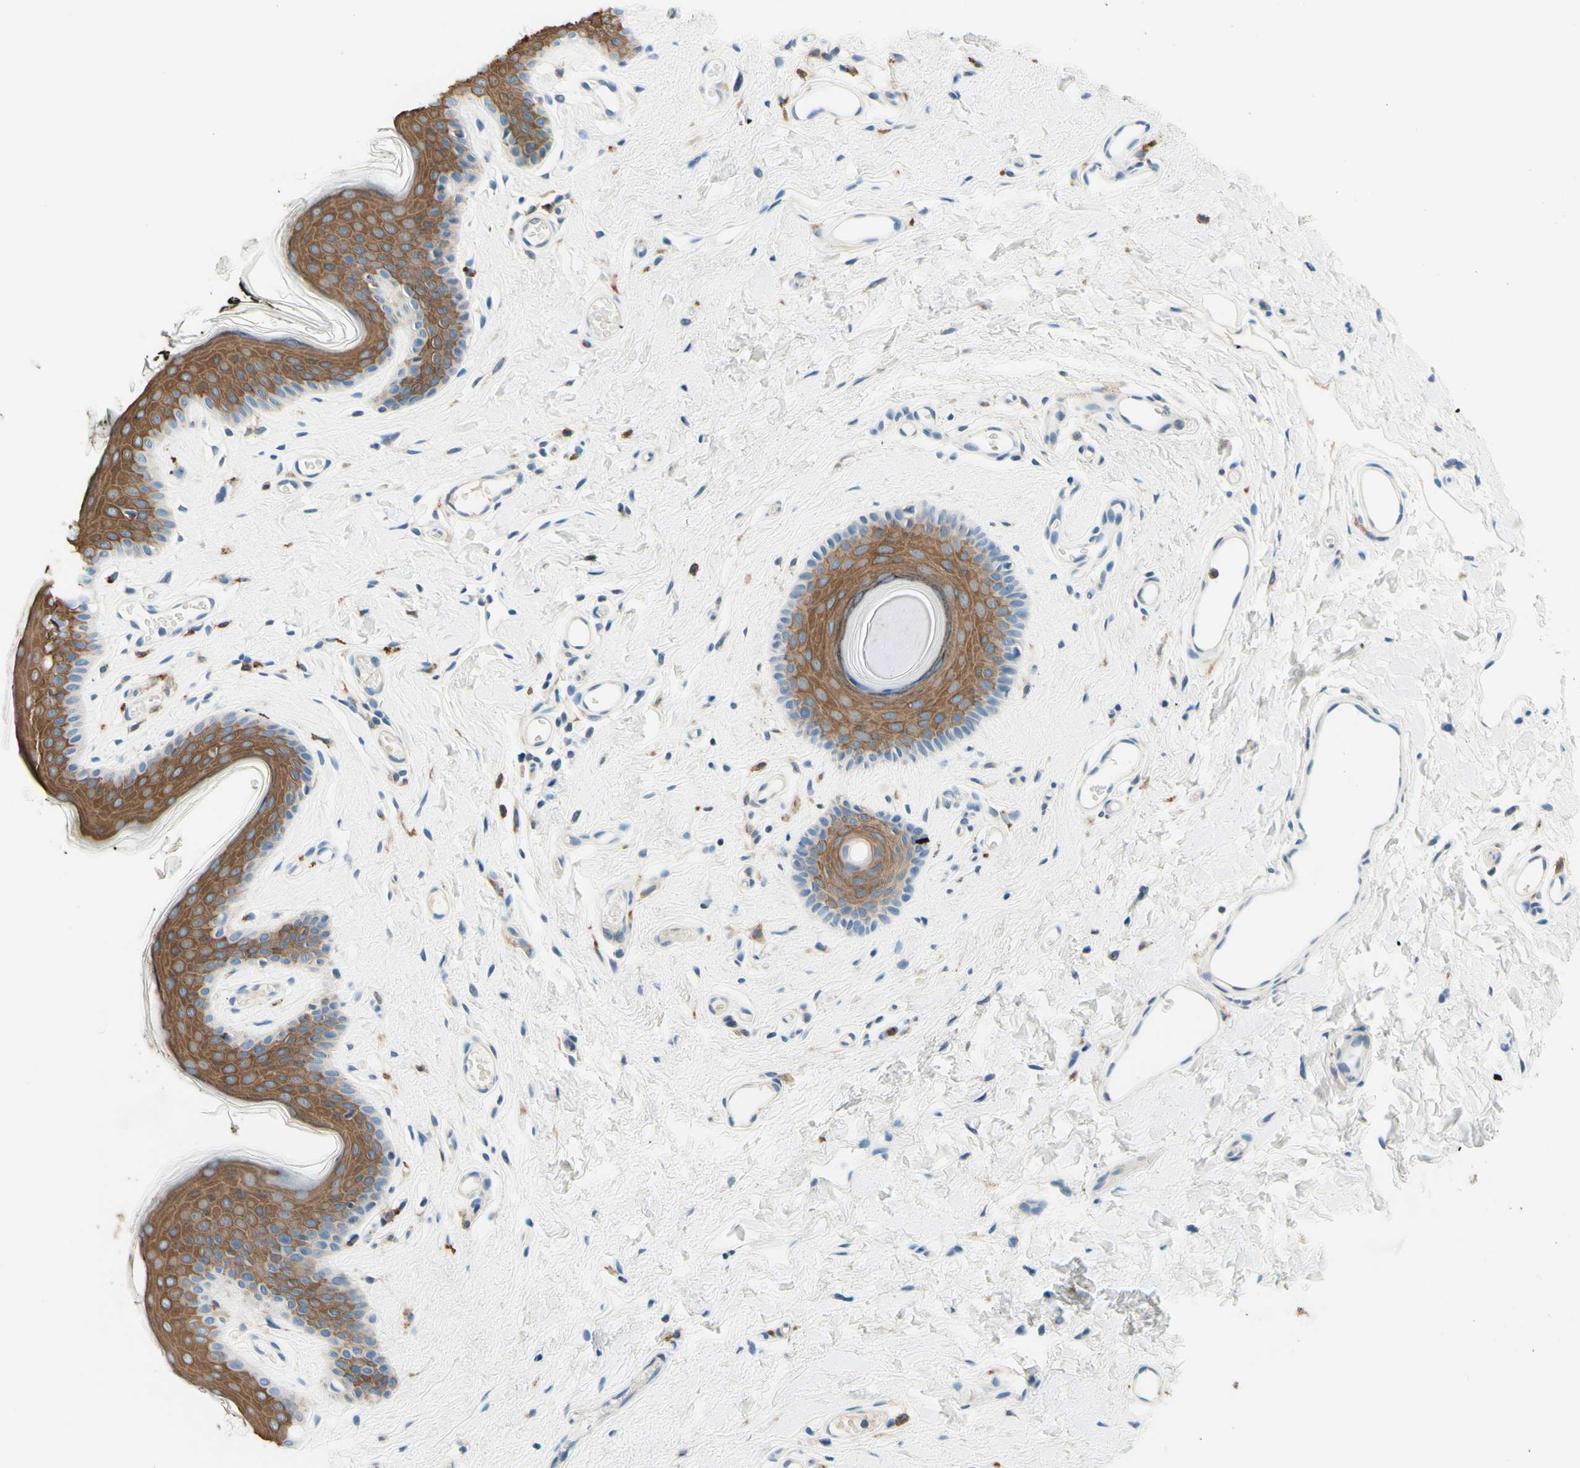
{"staining": {"intensity": "moderate", "quantity": ">75%", "location": "cytoplasmic/membranous"}, "tissue": "skin", "cell_type": "Epidermal cells", "image_type": "normal", "snomed": [{"axis": "morphology", "description": "Normal tissue, NOS"}, {"axis": "morphology", "description": "Inflammation, NOS"}, {"axis": "topography", "description": "Vulva"}], "caption": "Immunohistochemical staining of normal human skin demonstrates moderate cytoplasmic/membranous protein positivity in about >75% of epidermal cells.", "gene": "SIGLEC9", "patient": {"sex": "female", "age": 84}}